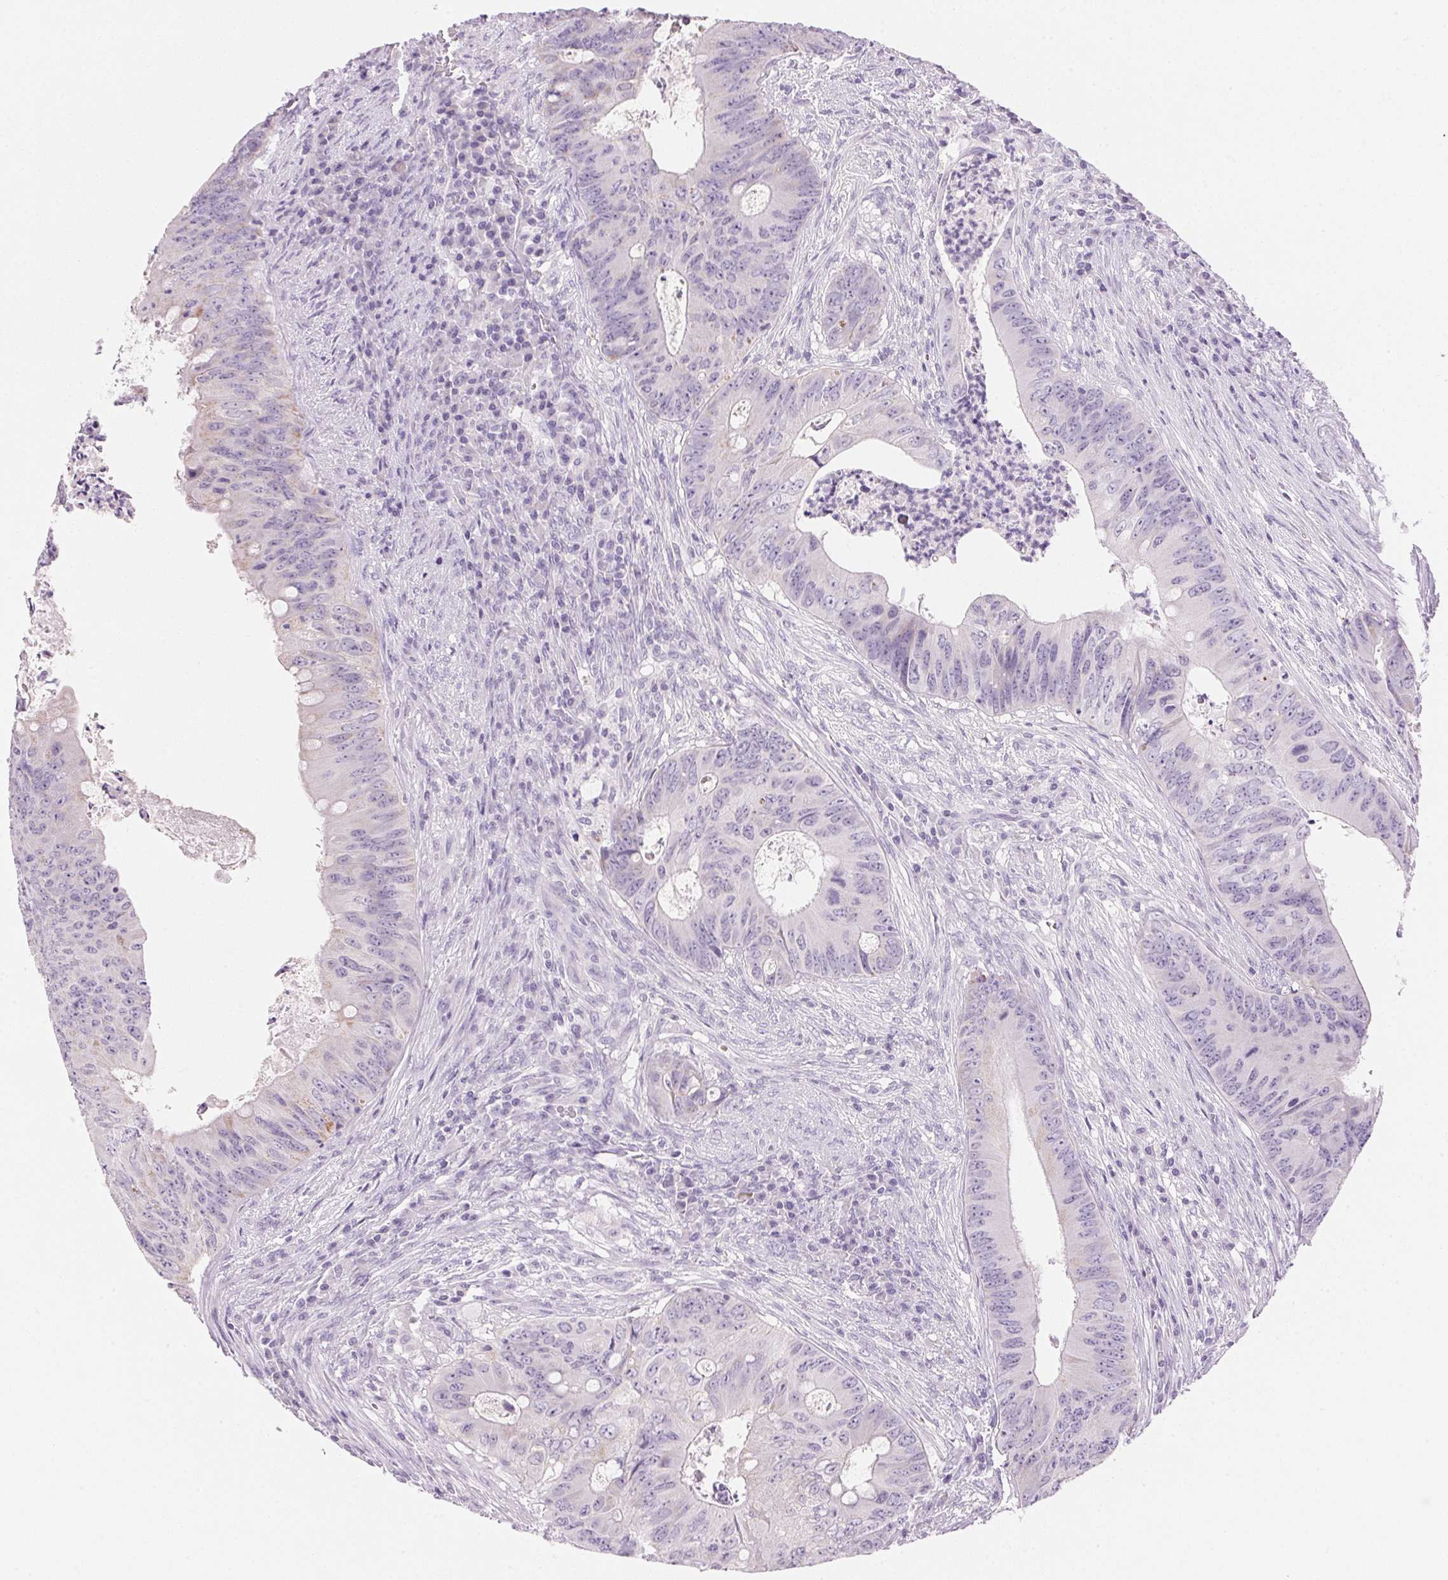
{"staining": {"intensity": "negative", "quantity": "none", "location": "none"}, "tissue": "colorectal cancer", "cell_type": "Tumor cells", "image_type": "cancer", "snomed": [{"axis": "morphology", "description": "Adenocarcinoma, NOS"}, {"axis": "topography", "description": "Colon"}], "caption": "IHC of human colorectal cancer shows no expression in tumor cells.", "gene": "CYP11B1", "patient": {"sex": "female", "age": 74}}